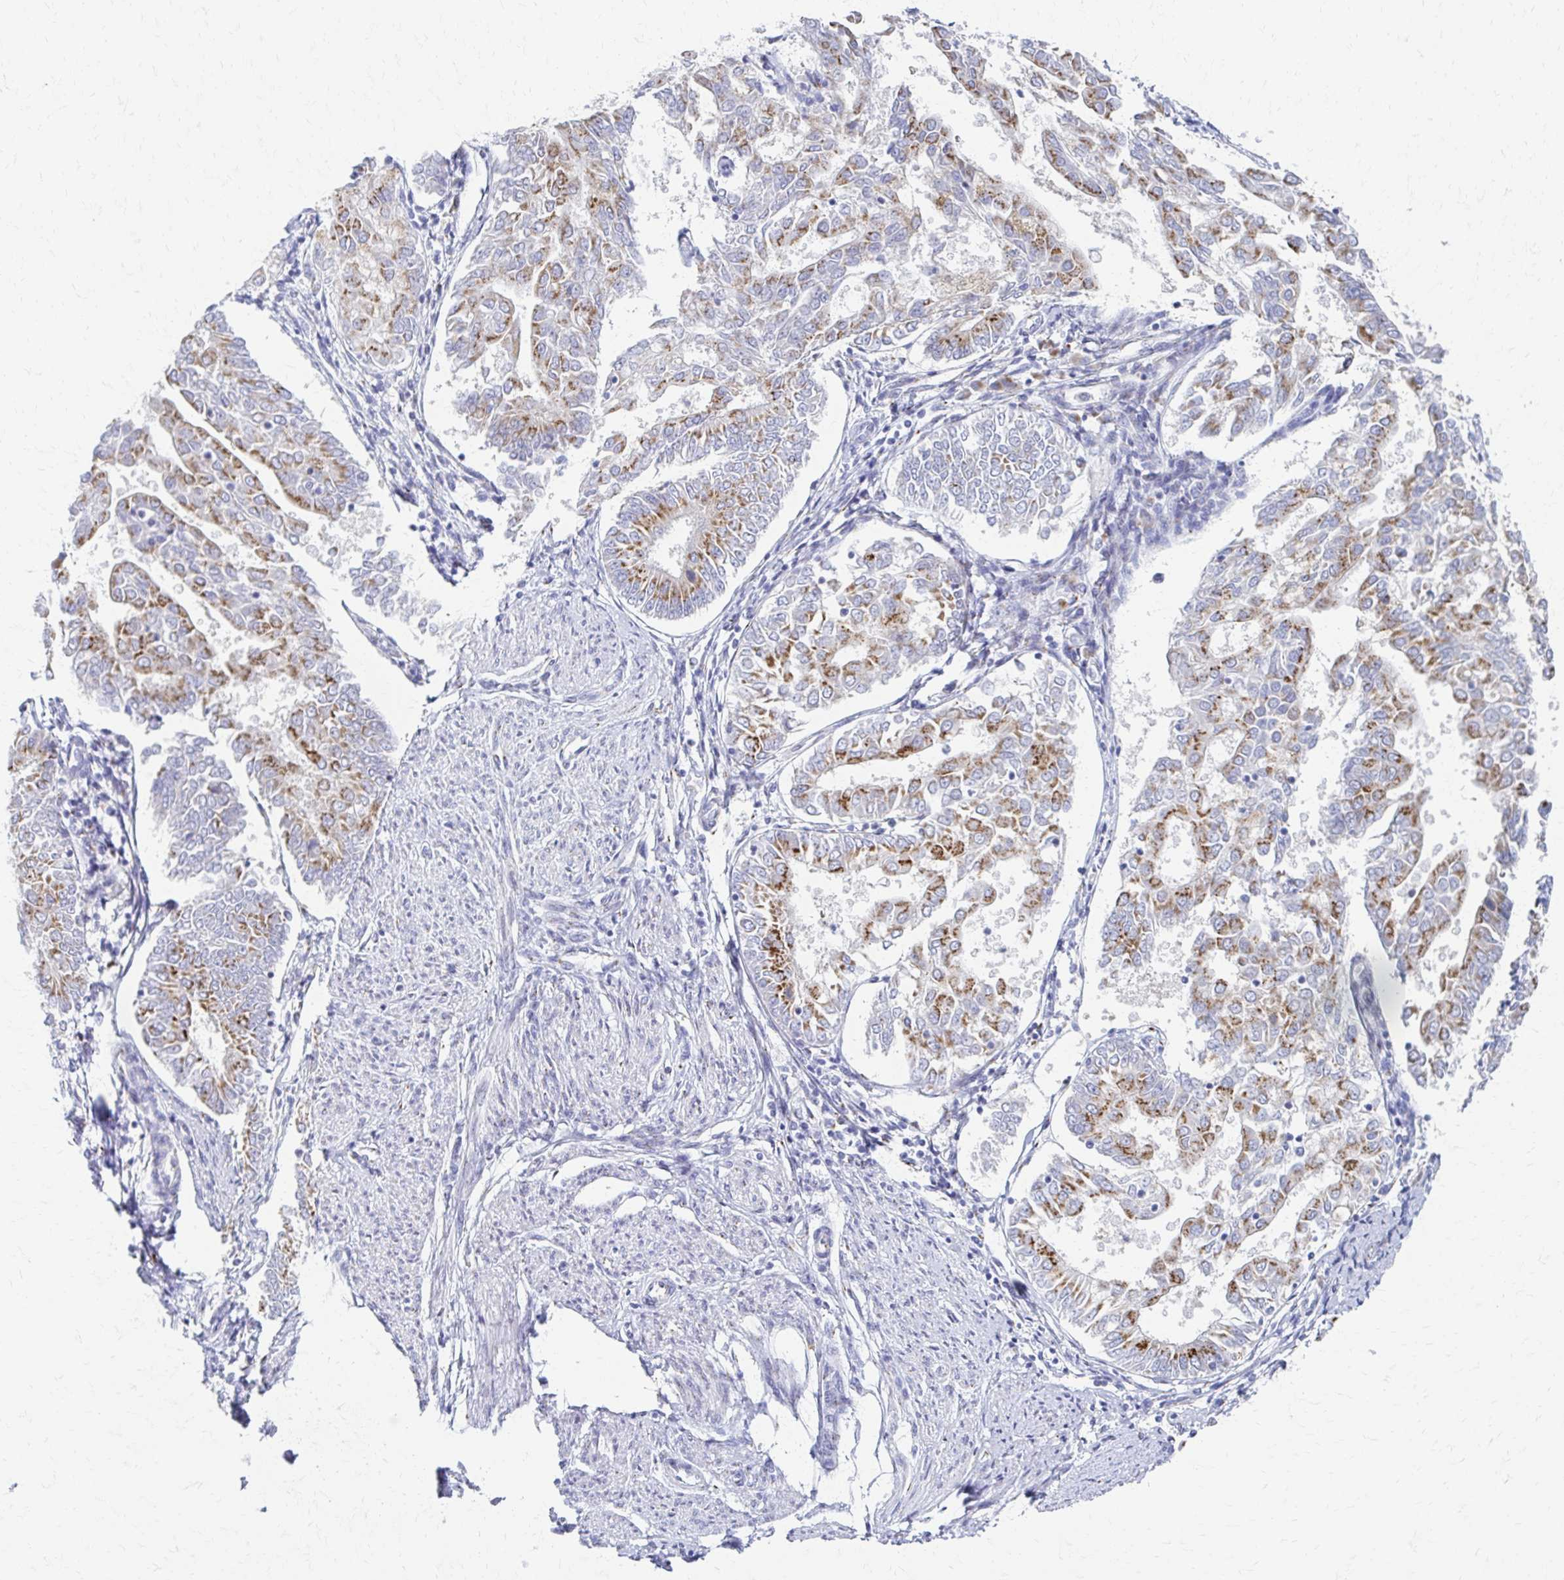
{"staining": {"intensity": "moderate", "quantity": "25%-75%", "location": "cytoplasmic/membranous"}, "tissue": "endometrial cancer", "cell_type": "Tumor cells", "image_type": "cancer", "snomed": [{"axis": "morphology", "description": "Adenocarcinoma, NOS"}, {"axis": "topography", "description": "Endometrium"}], "caption": "Endometrial adenocarcinoma tissue reveals moderate cytoplasmic/membranous positivity in about 25%-75% of tumor cells, visualized by immunohistochemistry.", "gene": "TM9SF1", "patient": {"sex": "female", "age": 68}}